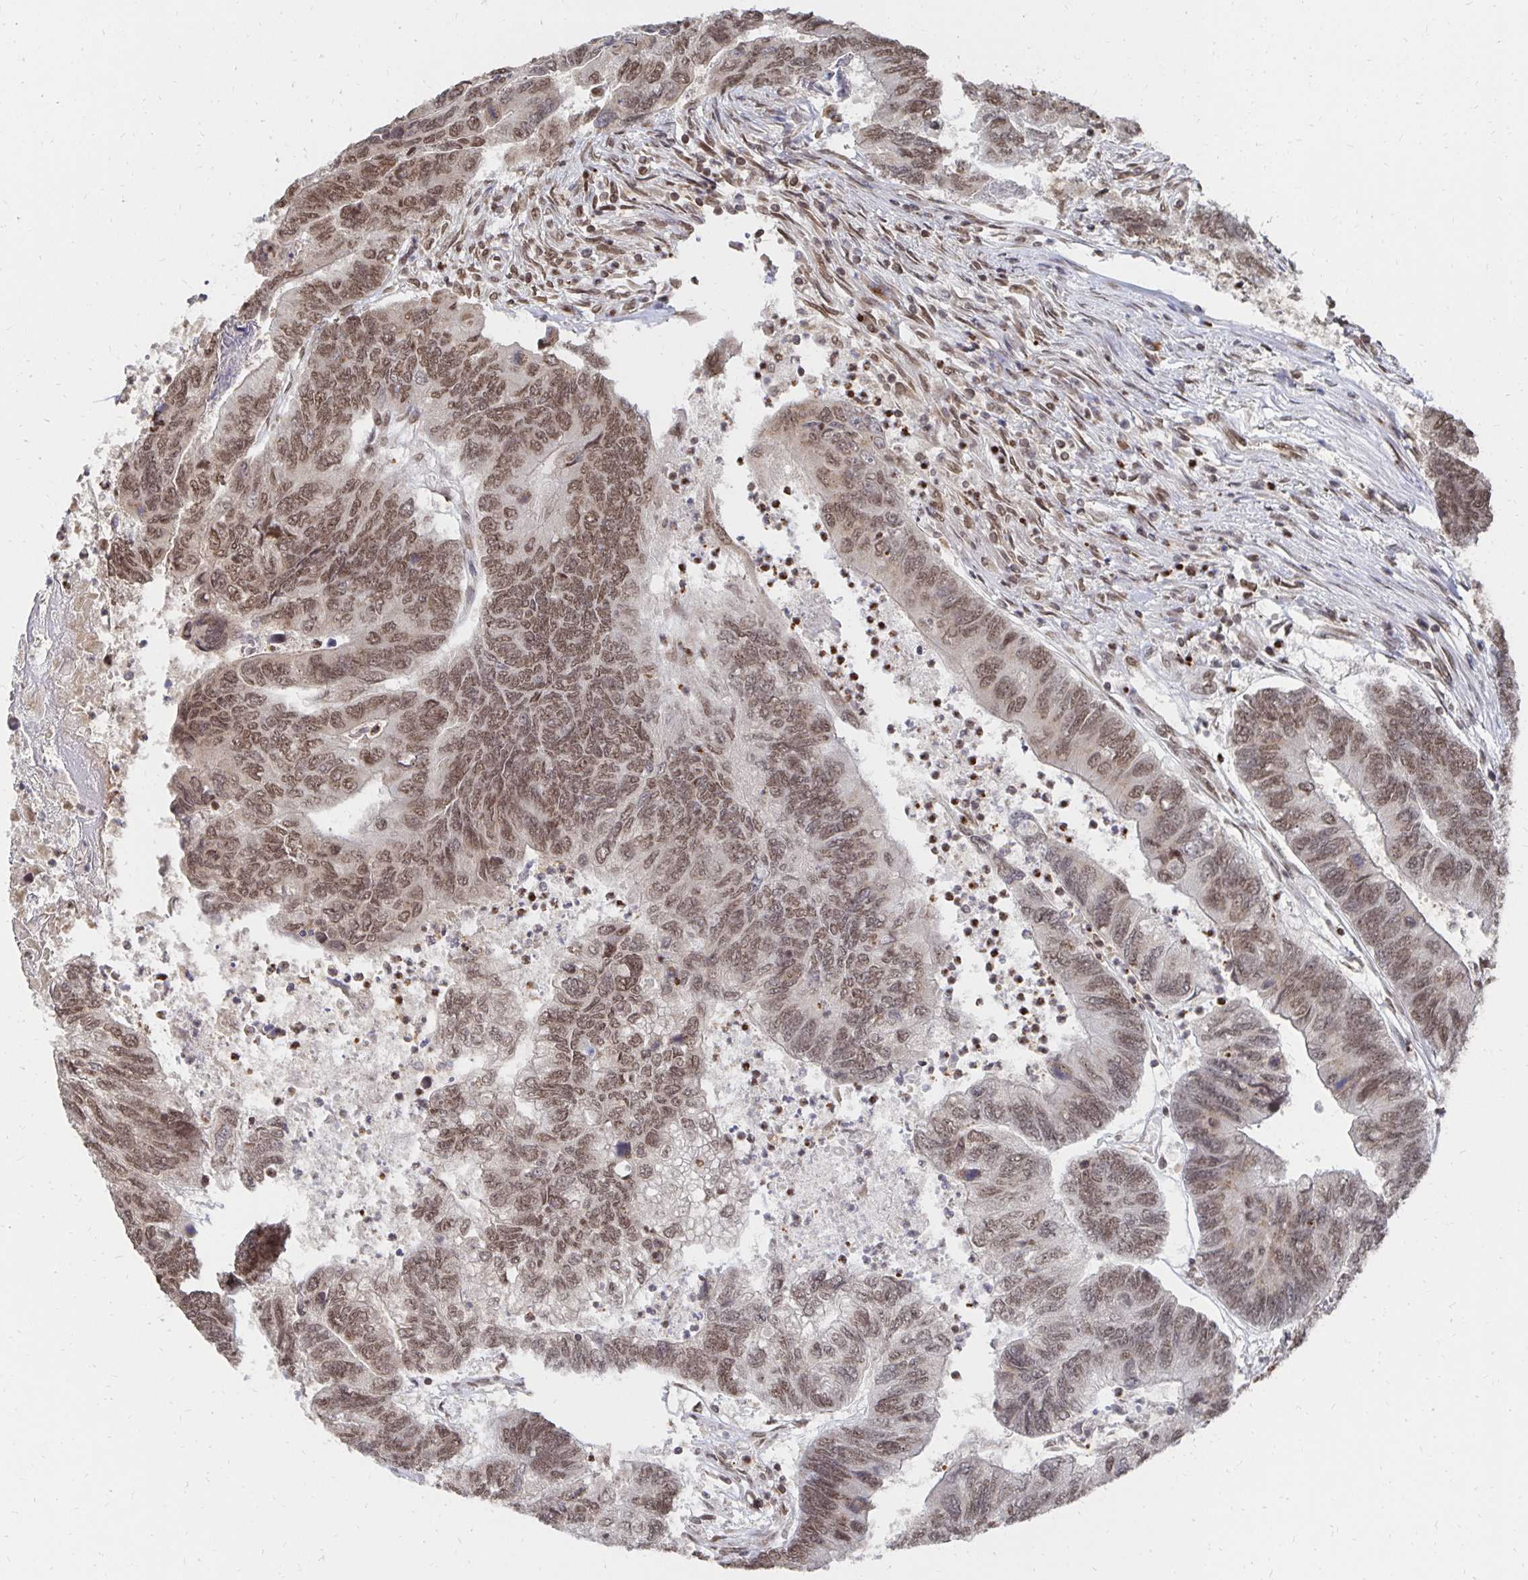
{"staining": {"intensity": "moderate", "quantity": ">75%", "location": "nuclear"}, "tissue": "colorectal cancer", "cell_type": "Tumor cells", "image_type": "cancer", "snomed": [{"axis": "morphology", "description": "Adenocarcinoma, NOS"}, {"axis": "topography", "description": "Colon"}], "caption": "IHC histopathology image of neoplastic tissue: human colorectal cancer (adenocarcinoma) stained using immunohistochemistry shows medium levels of moderate protein expression localized specifically in the nuclear of tumor cells, appearing as a nuclear brown color.", "gene": "GTF3C6", "patient": {"sex": "female", "age": 67}}